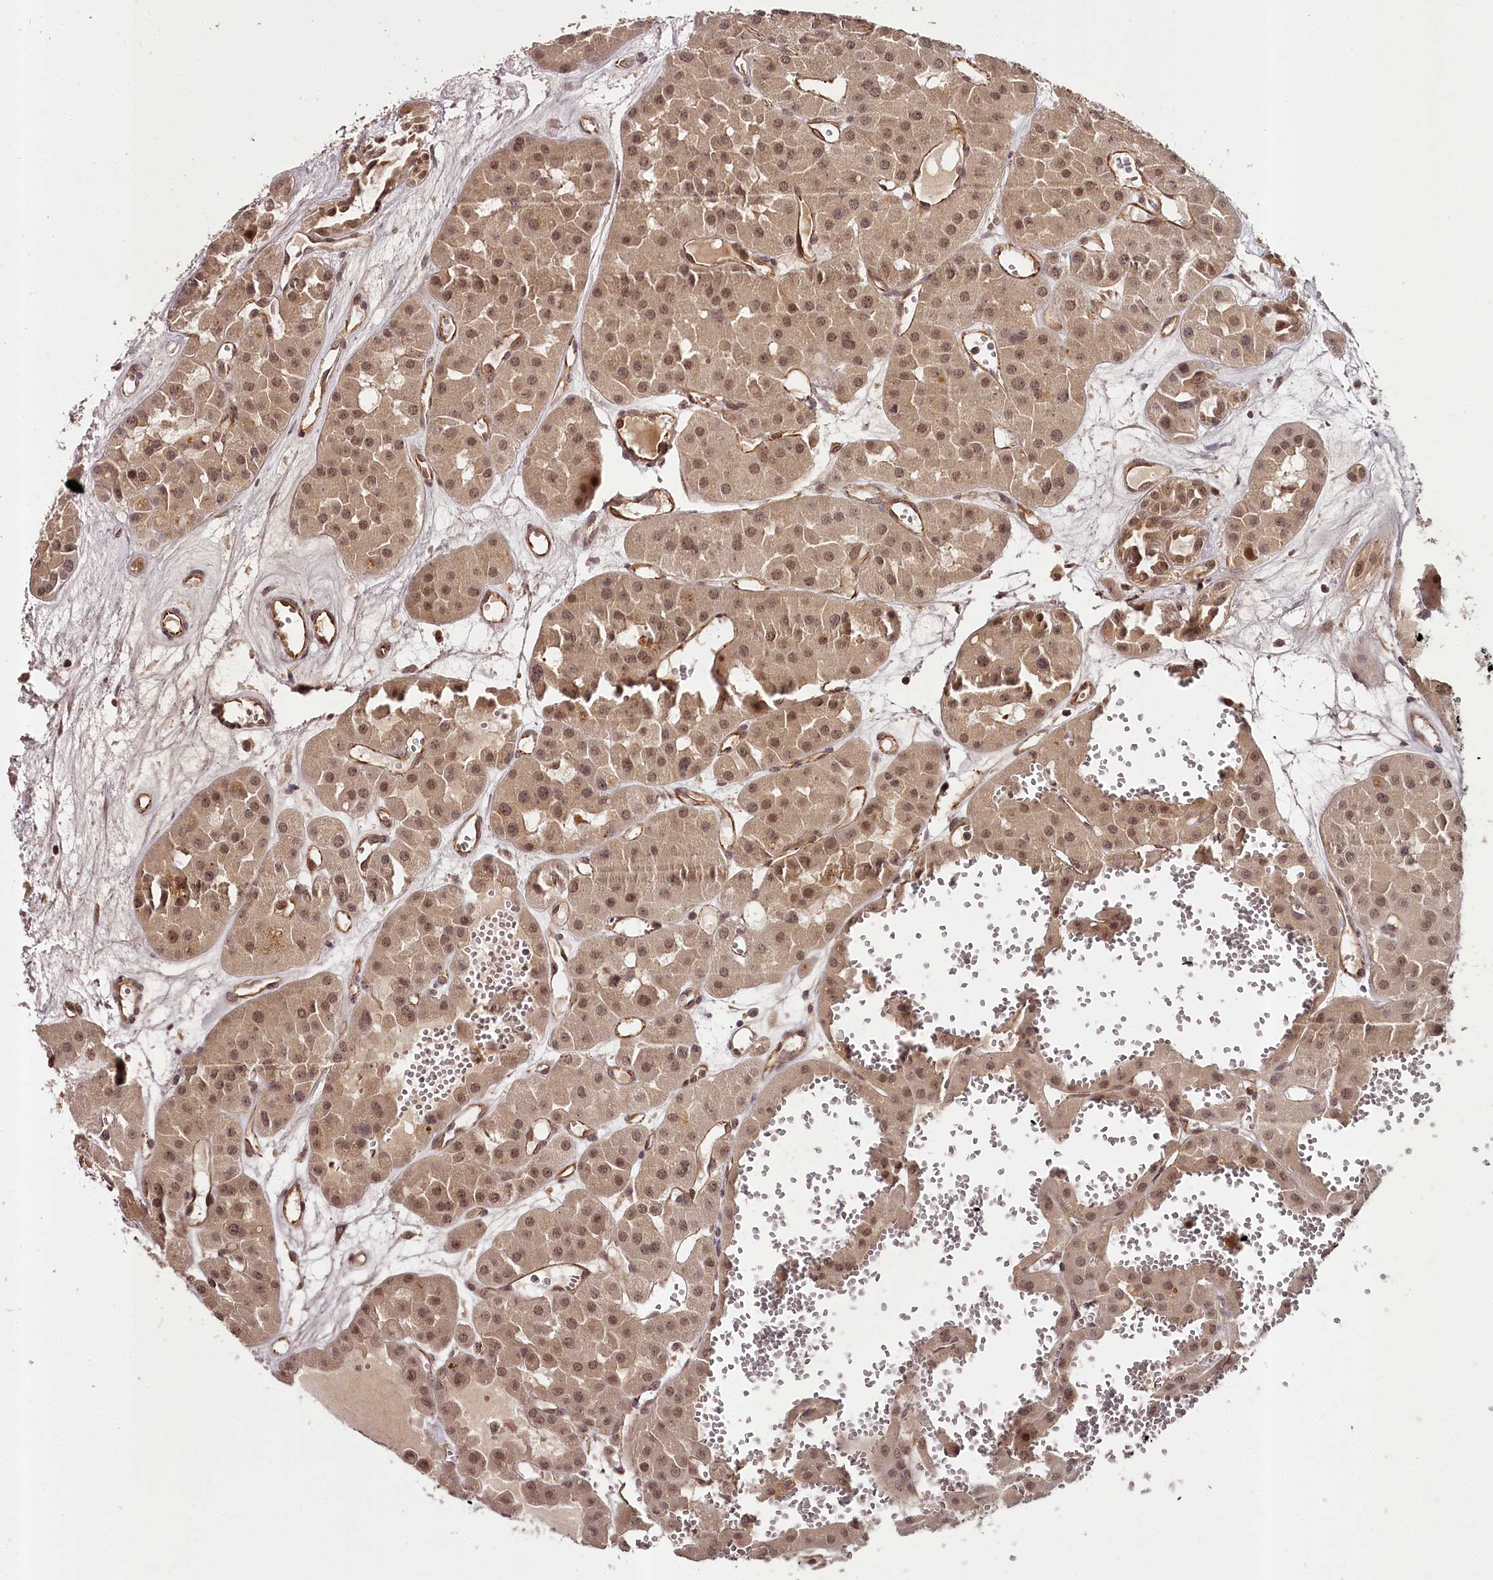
{"staining": {"intensity": "moderate", "quantity": ">75%", "location": "cytoplasmic/membranous,nuclear"}, "tissue": "renal cancer", "cell_type": "Tumor cells", "image_type": "cancer", "snomed": [{"axis": "morphology", "description": "Carcinoma, NOS"}, {"axis": "topography", "description": "Kidney"}], "caption": "A high-resolution histopathology image shows IHC staining of renal cancer (carcinoma), which exhibits moderate cytoplasmic/membranous and nuclear positivity in about >75% of tumor cells. (DAB (3,3'-diaminobenzidine) IHC, brown staining for protein, blue staining for nuclei).", "gene": "MAML3", "patient": {"sex": "female", "age": 75}}